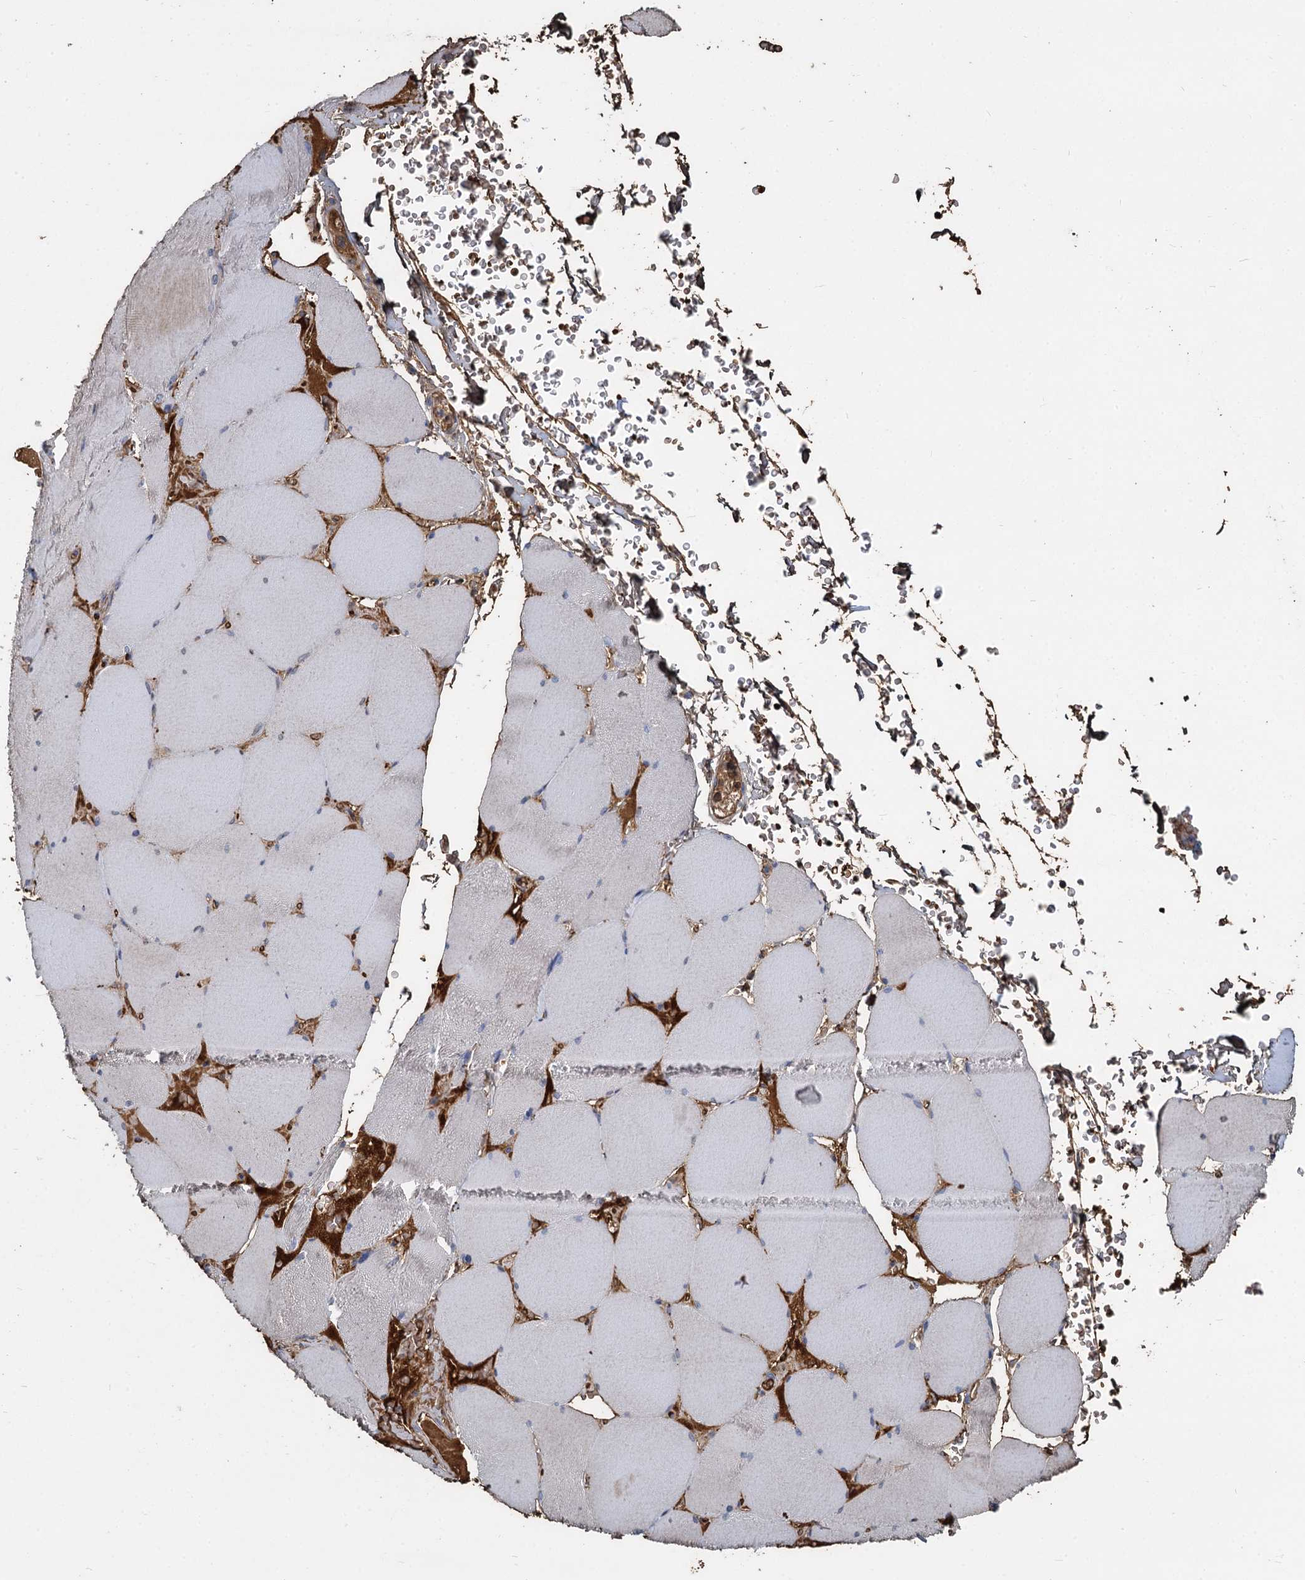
{"staining": {"intensity": "negative", "quantity": "none", "location": "none"}, "tissue": "skeletal muscle", "cell_type": "Myocytes", "image_type": "normal", "snomed": [{"axis": "morphology", "description": "Normal tissue, NOS"}, {"axis": "topography", "description": "Skeletal muscle"}, {"axis": "topography", "description": "Head-Neck"}], "caption": "Immunohistochemistry image of unremarkable human skeletal muscle stained for a protein (brown), which exhibits no positivity in myocytes. (Stains: DAB (3,3'-diaminobenzidine) immunohistochemistry with hematoxylin counter stain, Microscopy: brightfield microscopy at high magnification).", "gene": "TCTN2", "patient": {"sex": "male", "age": 66}}